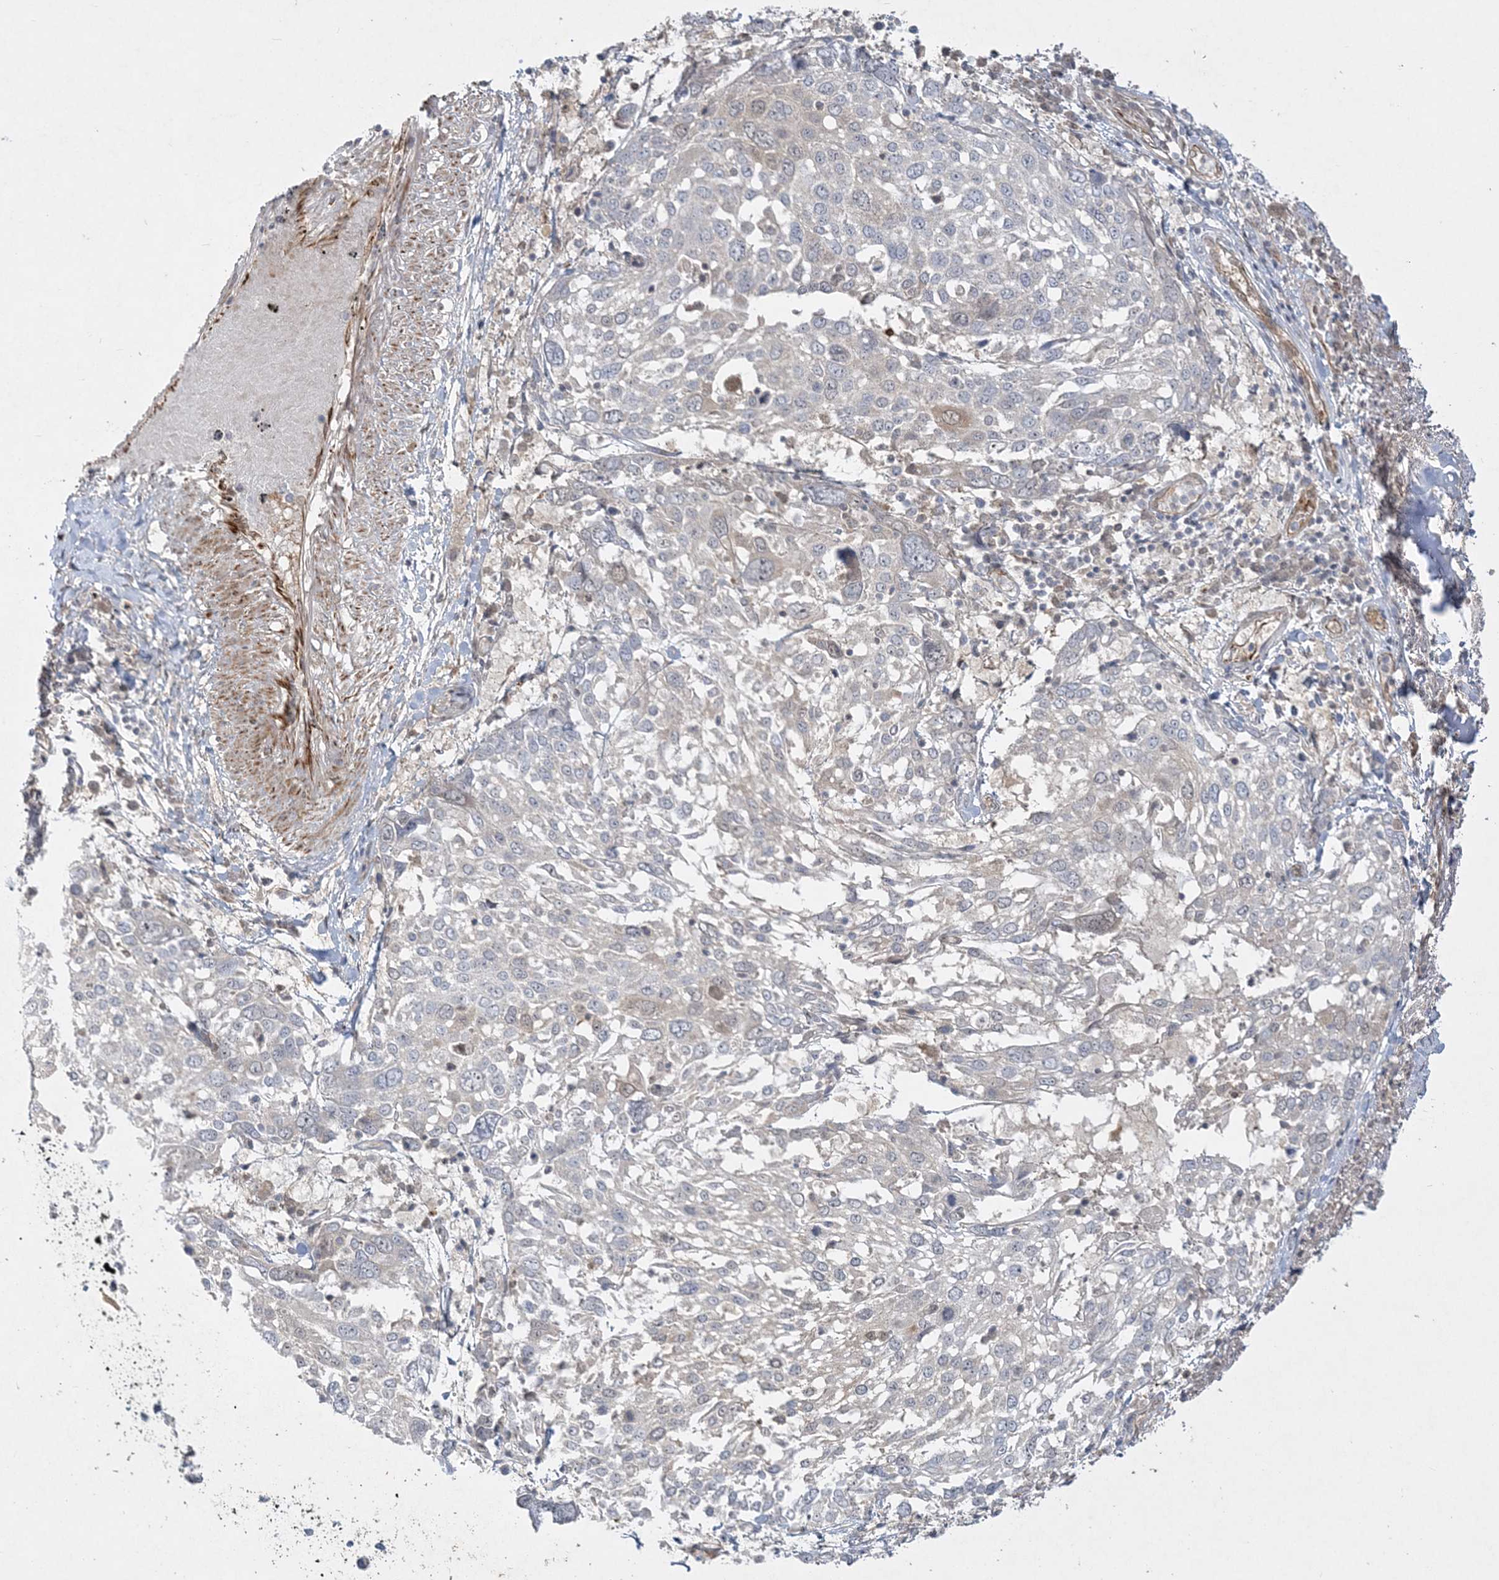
{"staining": {"intensity": "weak", "quantity": "<25%", "location": "cytoplasmic/membranous"}, "tissue": "lung cancer", "cell_type": "Tumor cells", "image_type": "cancer", "snomed": [{"axis": "morphology", "description": "Squamous cell carcinoma, NOS"}, {"axis": "topography", "description": "Lung"}], "caption": "Squamous cell carcinoma (lung) was stained to show a protein in brown. There is no significant staining in tumor cells.", "gene": "INPP1", "patient": {"sex": "male", "age": 65}}